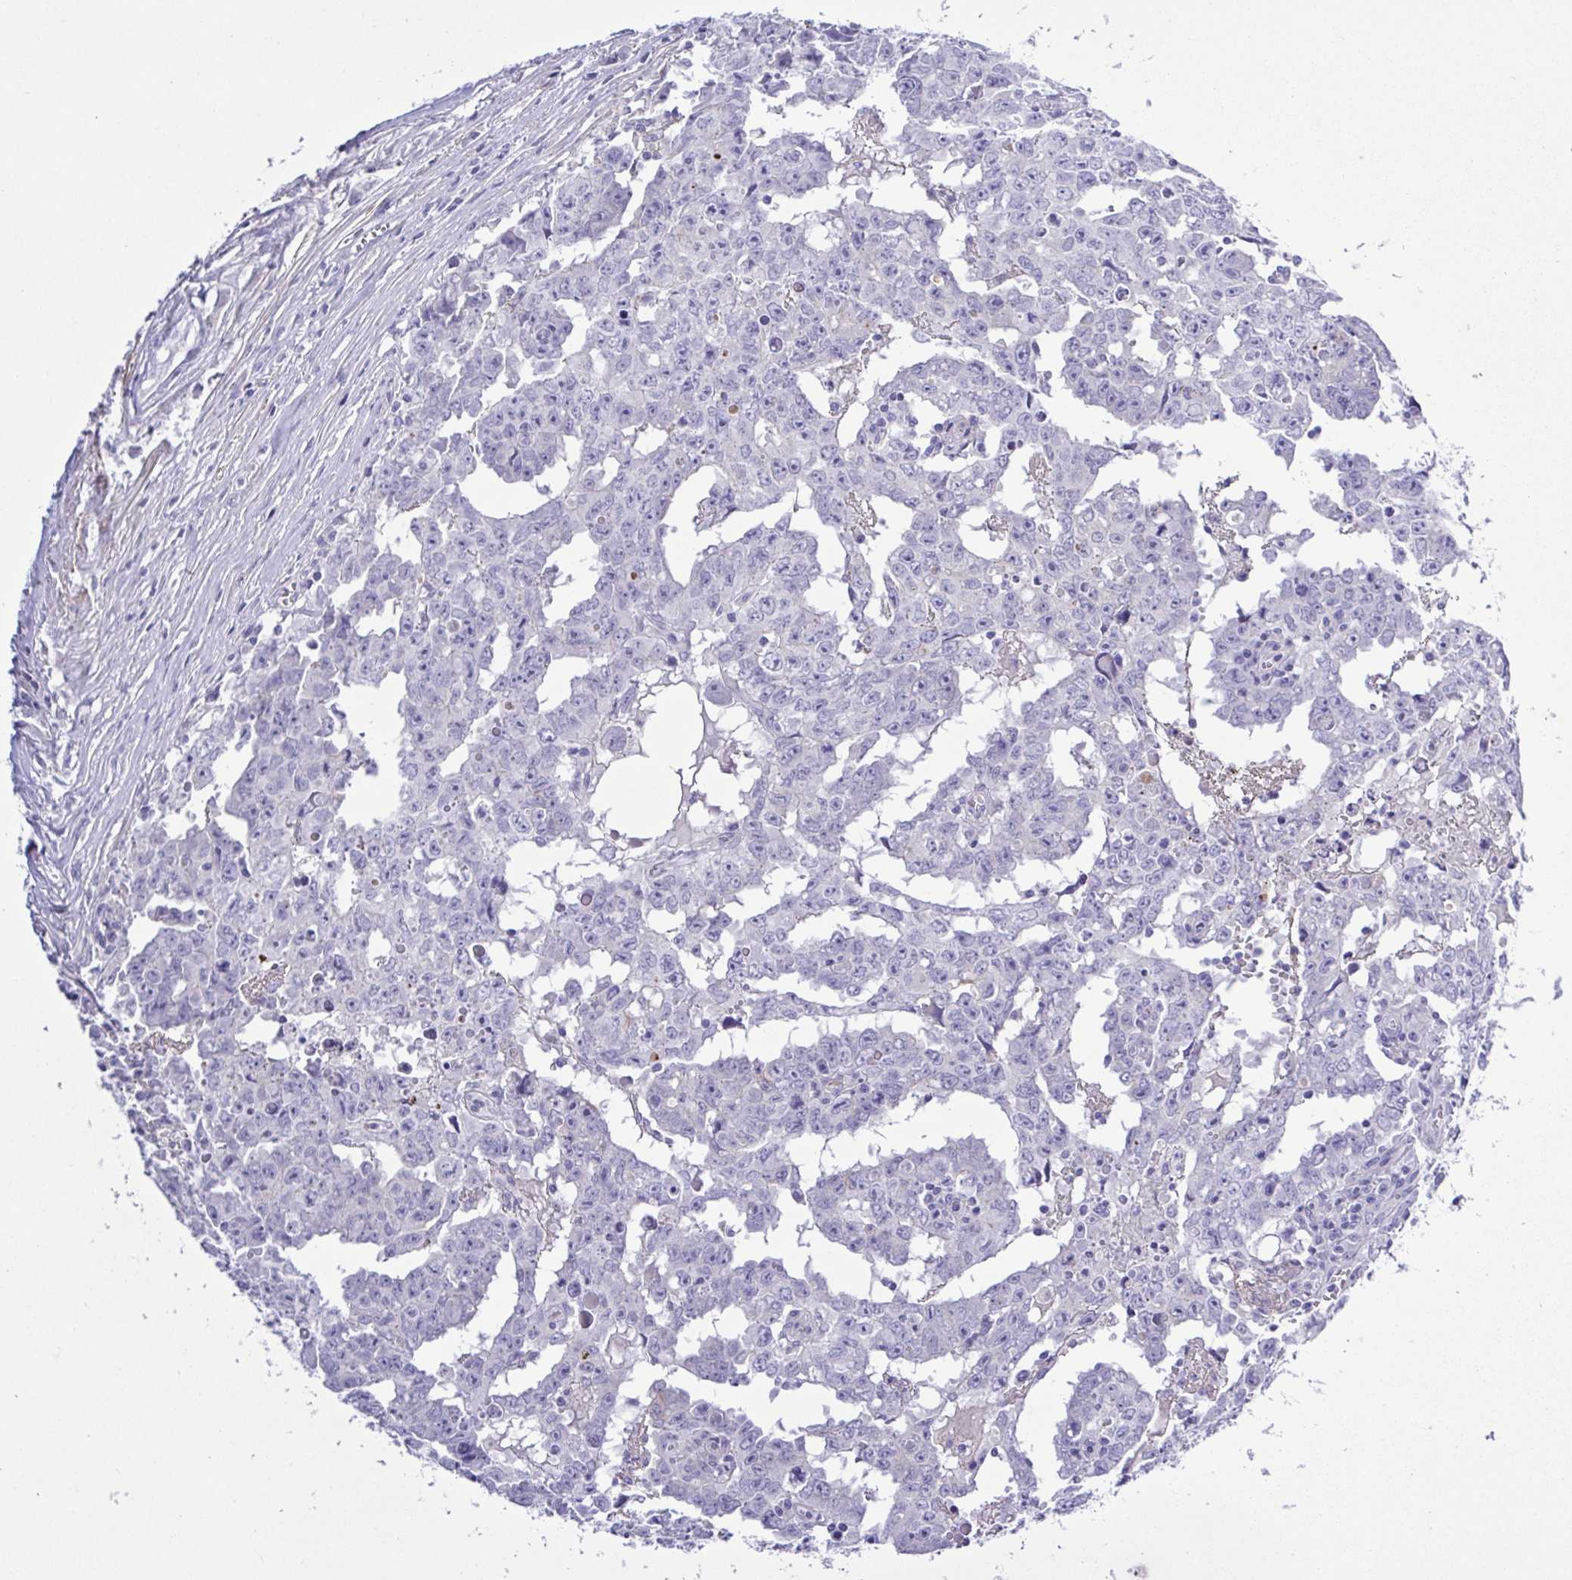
{"staining": {"intensity": "negative", "quantity": "none", "location": "none"}, "tissue": "testis cancer", "cell_type": "Tumor cells", "image_type": "cancer", "snomed": [{"axis": "morphology", "description": "Carcinoma, Embryonal, NOS"}, {"axis": "topography", "description": "Testis"}], "caption": "The photomicrograph shows no staining of tumor cells in embryonal carcinoma (testis).", "gene": "GABBR2", "patient": {"sex": "male", "age": 22}}